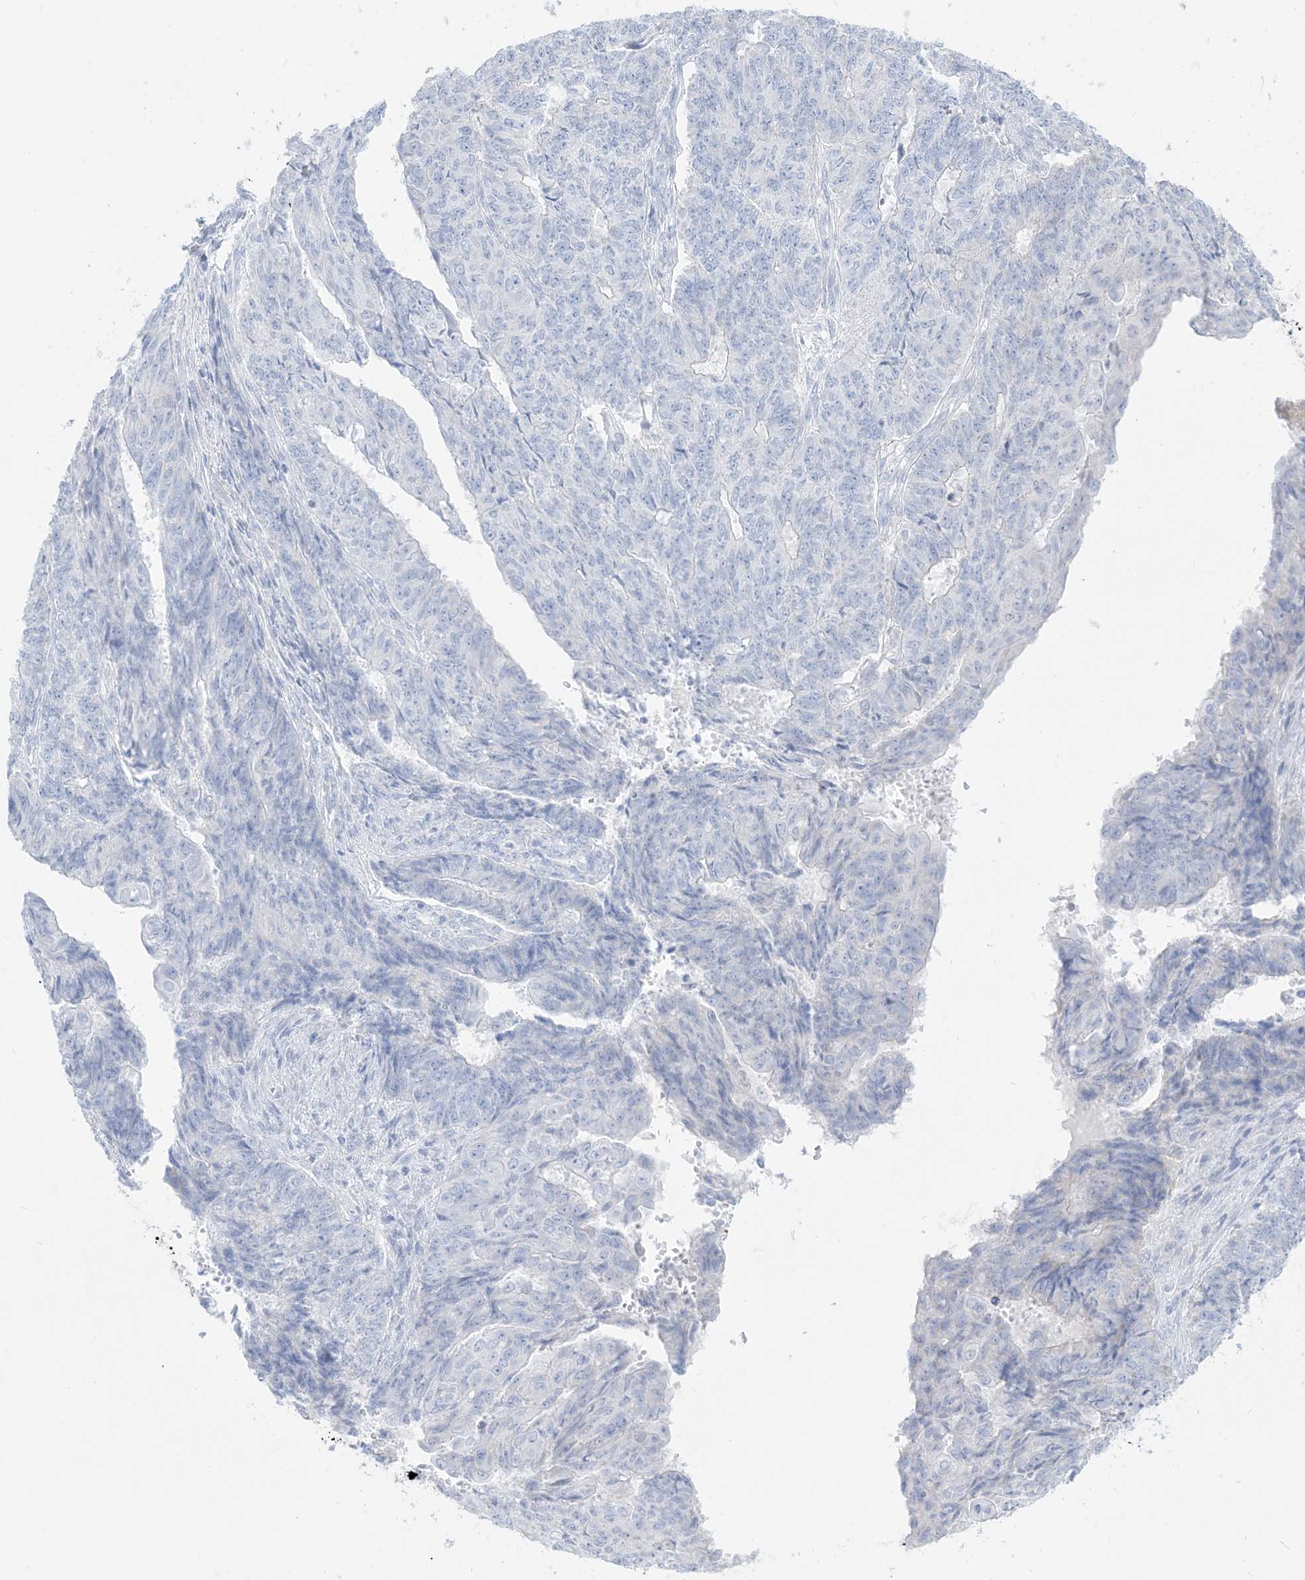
{"staining": {"intensity": "negative", "quantity": "none", "location": "none"}, "tissue": "endometrial cancer", "cell_type": "Tumor cells", "image_type": "cancer", "snomed": [{"axis": "morphology", "description": "Adenocarcinoma, NOS"}, {"axis": "topography", "description": "Endometrium"}], "caption": "Endometrial cancer (adenocarcinoma) was stained to show a protein in brown. There is no significant staining in tumor cells. (DAB (3,3'-diaminobenzidine) immunohistochemistry (IHC), high magnification).", "gene": "SLC26A3", "patient": {"sex": "female", "age": 32}}